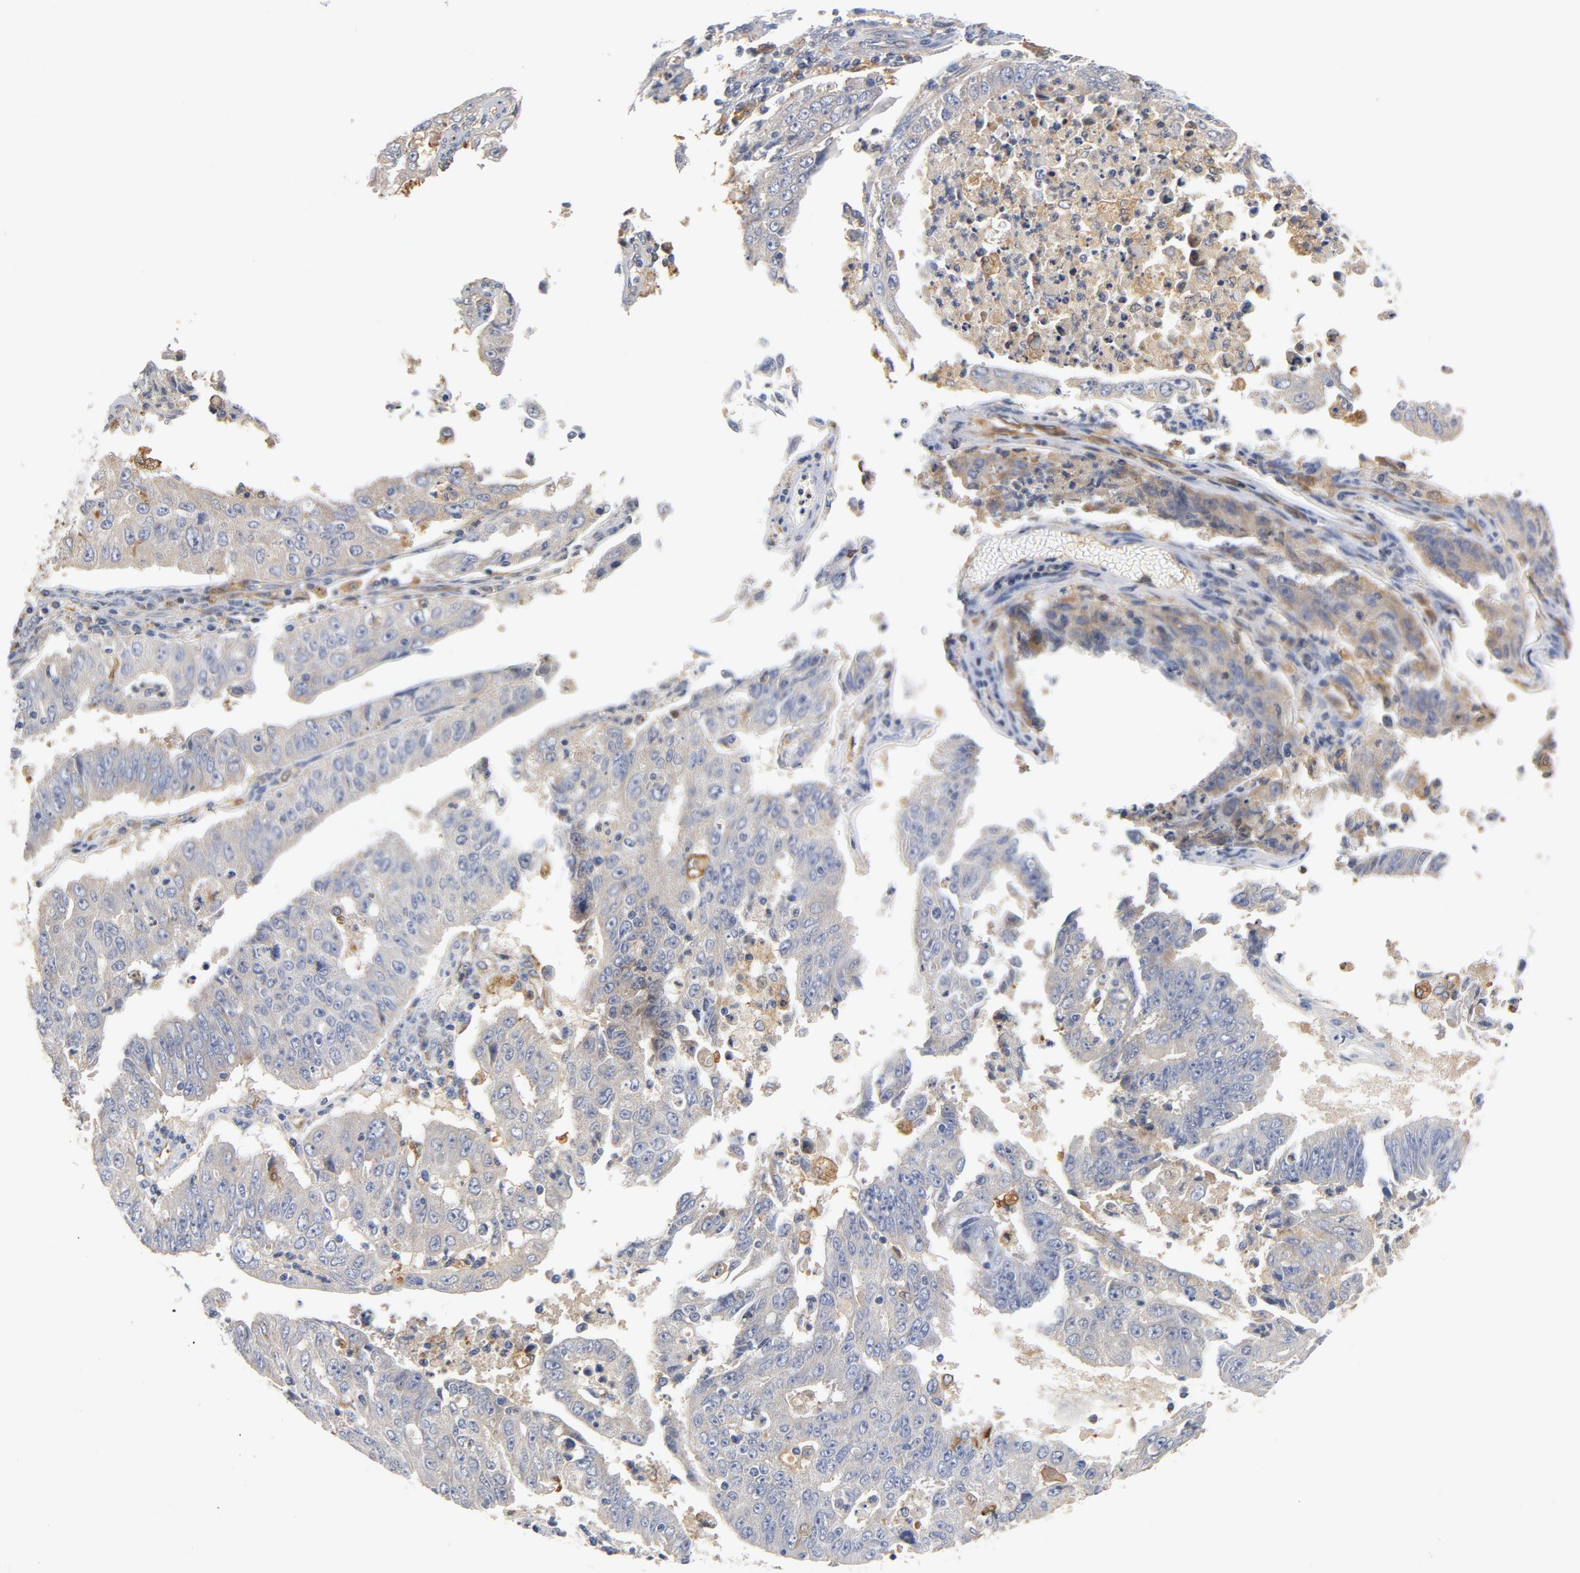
{"staining": {"intensity": "weak", "quantity": ">75%", "location": "cytoplasmic/membranous"}, "tissue": "endometrial cancer", "cell_type": "Tumor cells", "image_type": "cancer", "snomed": [{"axis": "morphology", "description": "Adenocarcinoma, NOS"}, {"axis": "topography", "description": "Endometrium"}], "caption": "Endometrial cancer (adenocarcinoma) stained with IHC demonstrates weak cytoplasmic/membranous expression in about >75% of tumor cells.", "gene": "RAPGEF4", "patient": {"sex": "female", "age": 42}}